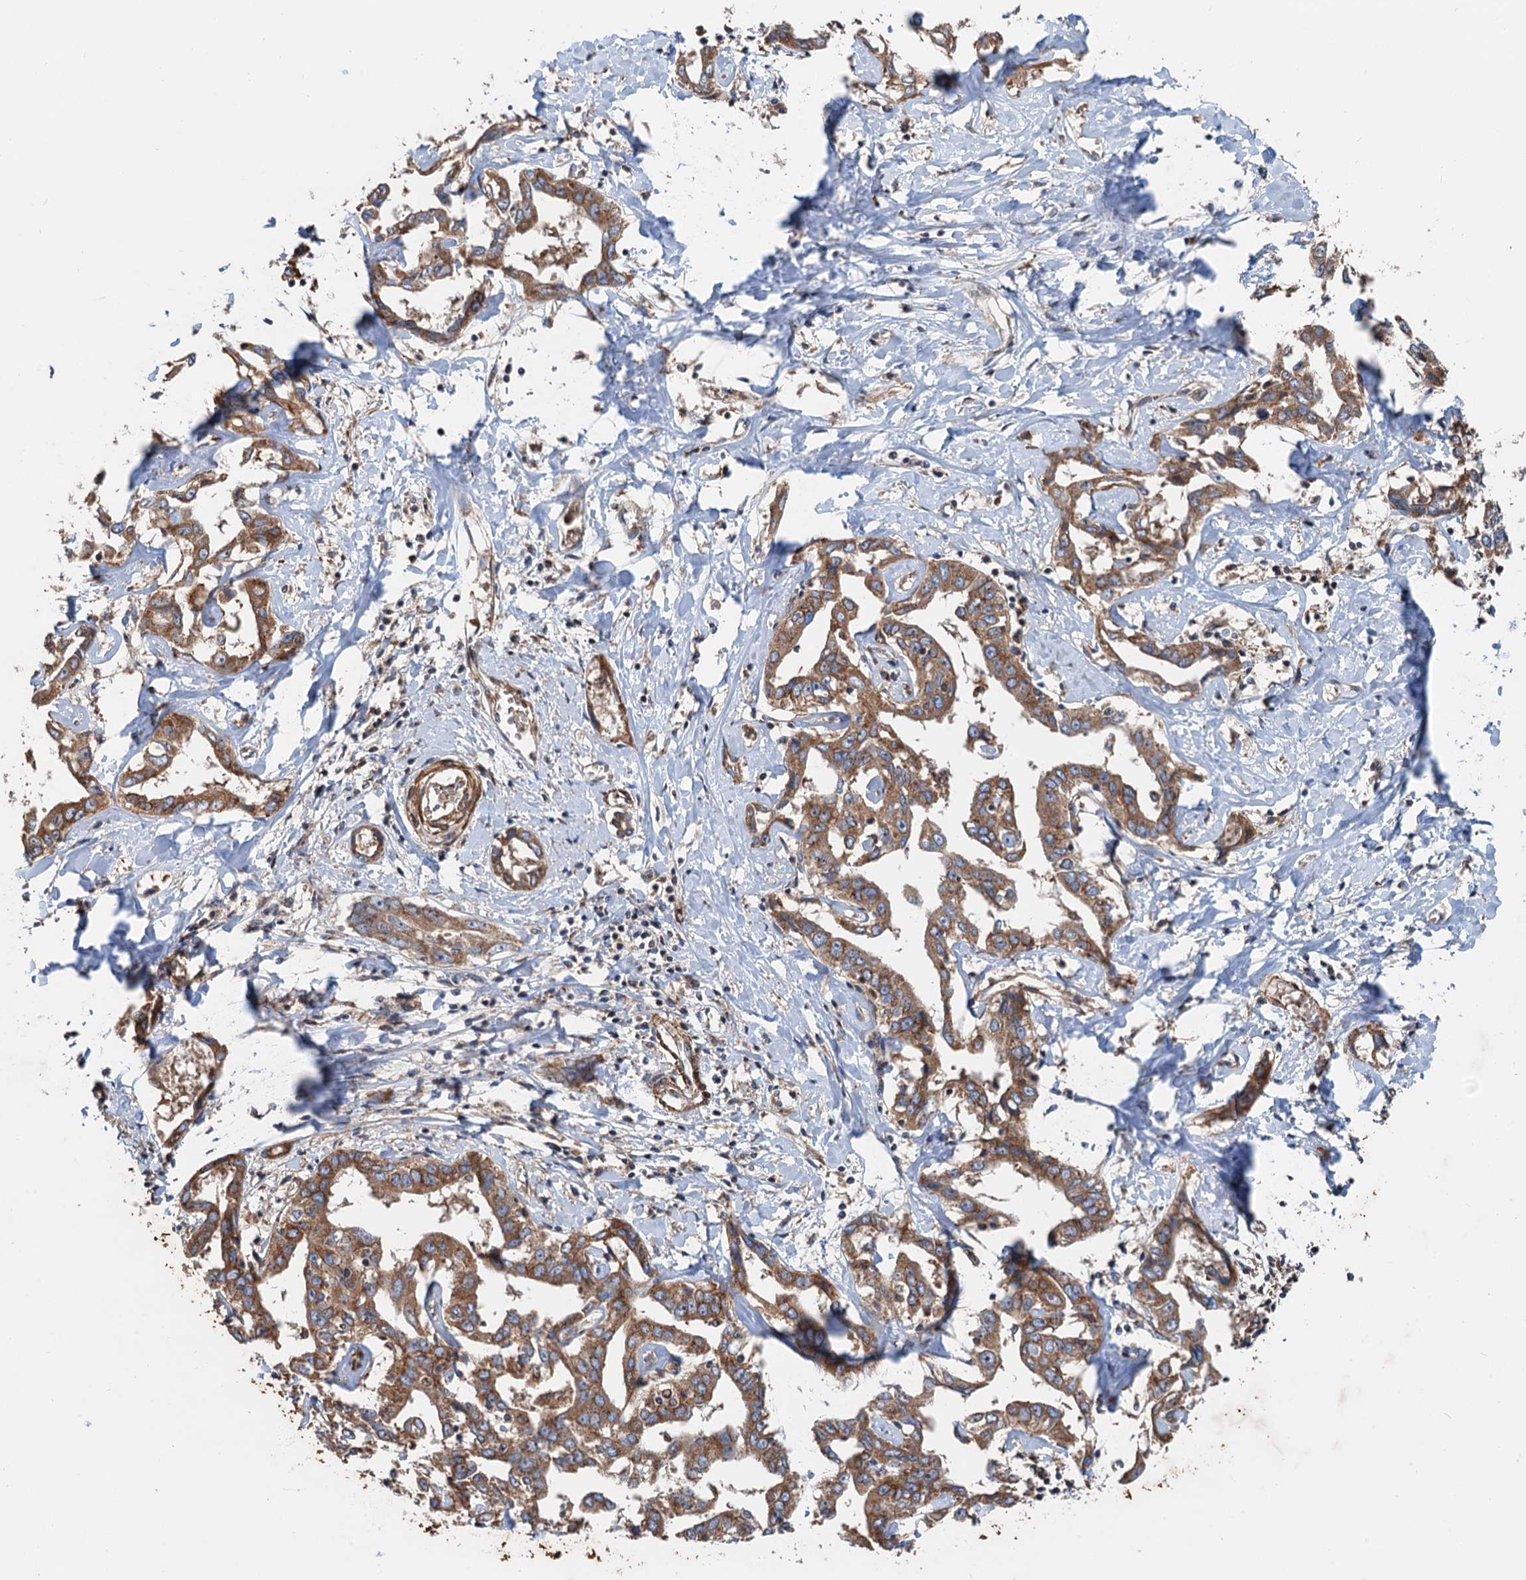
{"staining": {"intensity": "moderate", "quantity": ">75%", "location": "cytoplasmic/membranous"}, "tissue": "liver cancer", "cell_type": "Tumor cells", "image_type": "cancer", "snomed": [{"axis": "morphology", "description": "Cholangiocarcinoma"}, {"axis": "topography", "description": "Liver"}], "caption": "A brown stain shows moderate cytoplasmic/membranous staining of a protein in liver cholangiocarcinoma tumor cells. Nuclei are stained in blue.", "gene": "ANKRD26", "patient": {"sex": "male", "age": 59}}